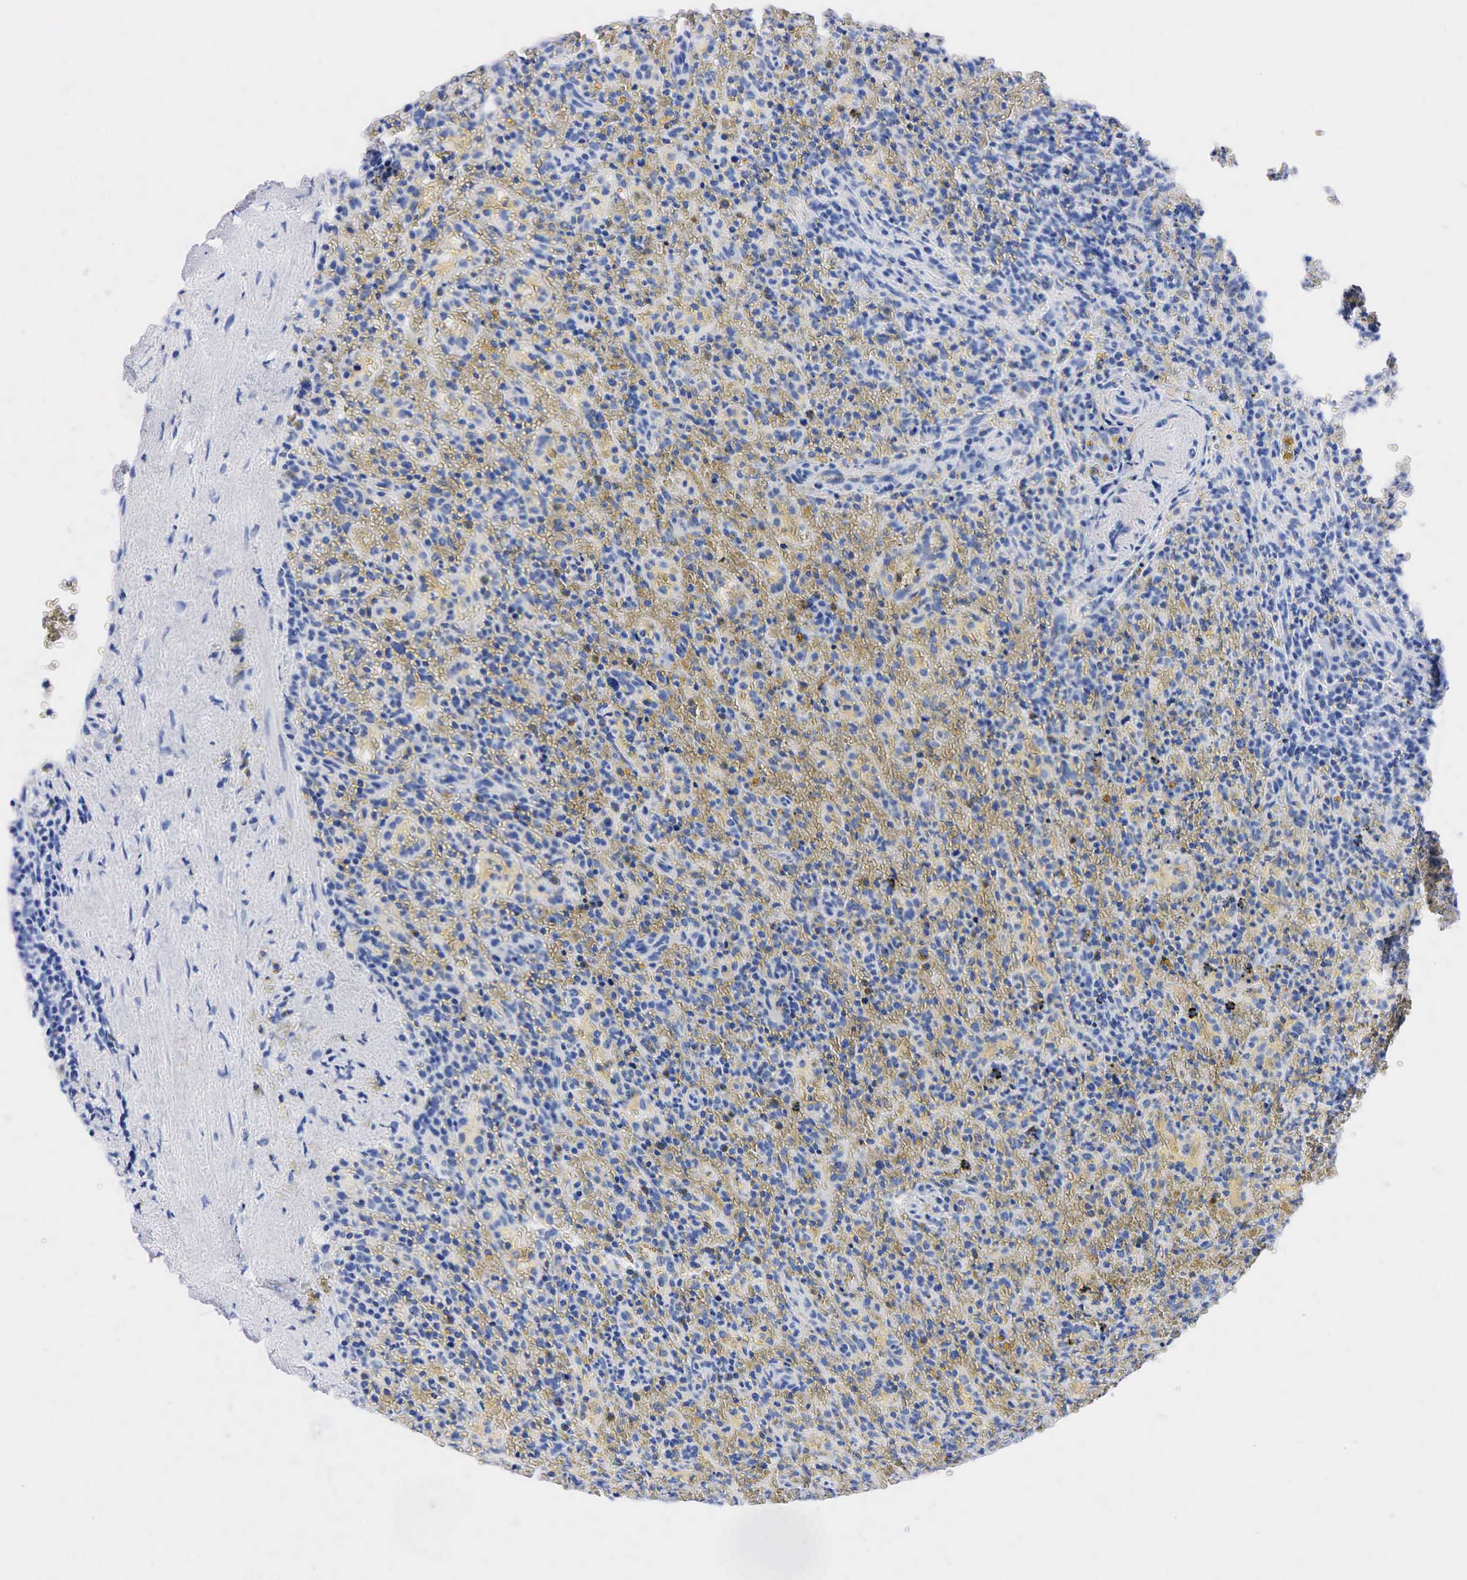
{"staining": {"intensity": "negative", "quantity": "none", "location": "none"}, "tissue": "lymphoma", "cell_type": "Tumor cells", "image_type": "cancer", "snomed": [{"axis": "morphology", "description": "Malignant lymphoma, non-Hodgkin's type, High grade"}, {"axis": "topography", "description": "Spleen"}, {"axis": "topography", "description": "Lymph node"}], "caption": "Human lymphoma stained for a protein using IHC demonstrates no staining in tumor cells.", "gene": "NKX2-1", "patient": {"sex": "female", "age": 70}}